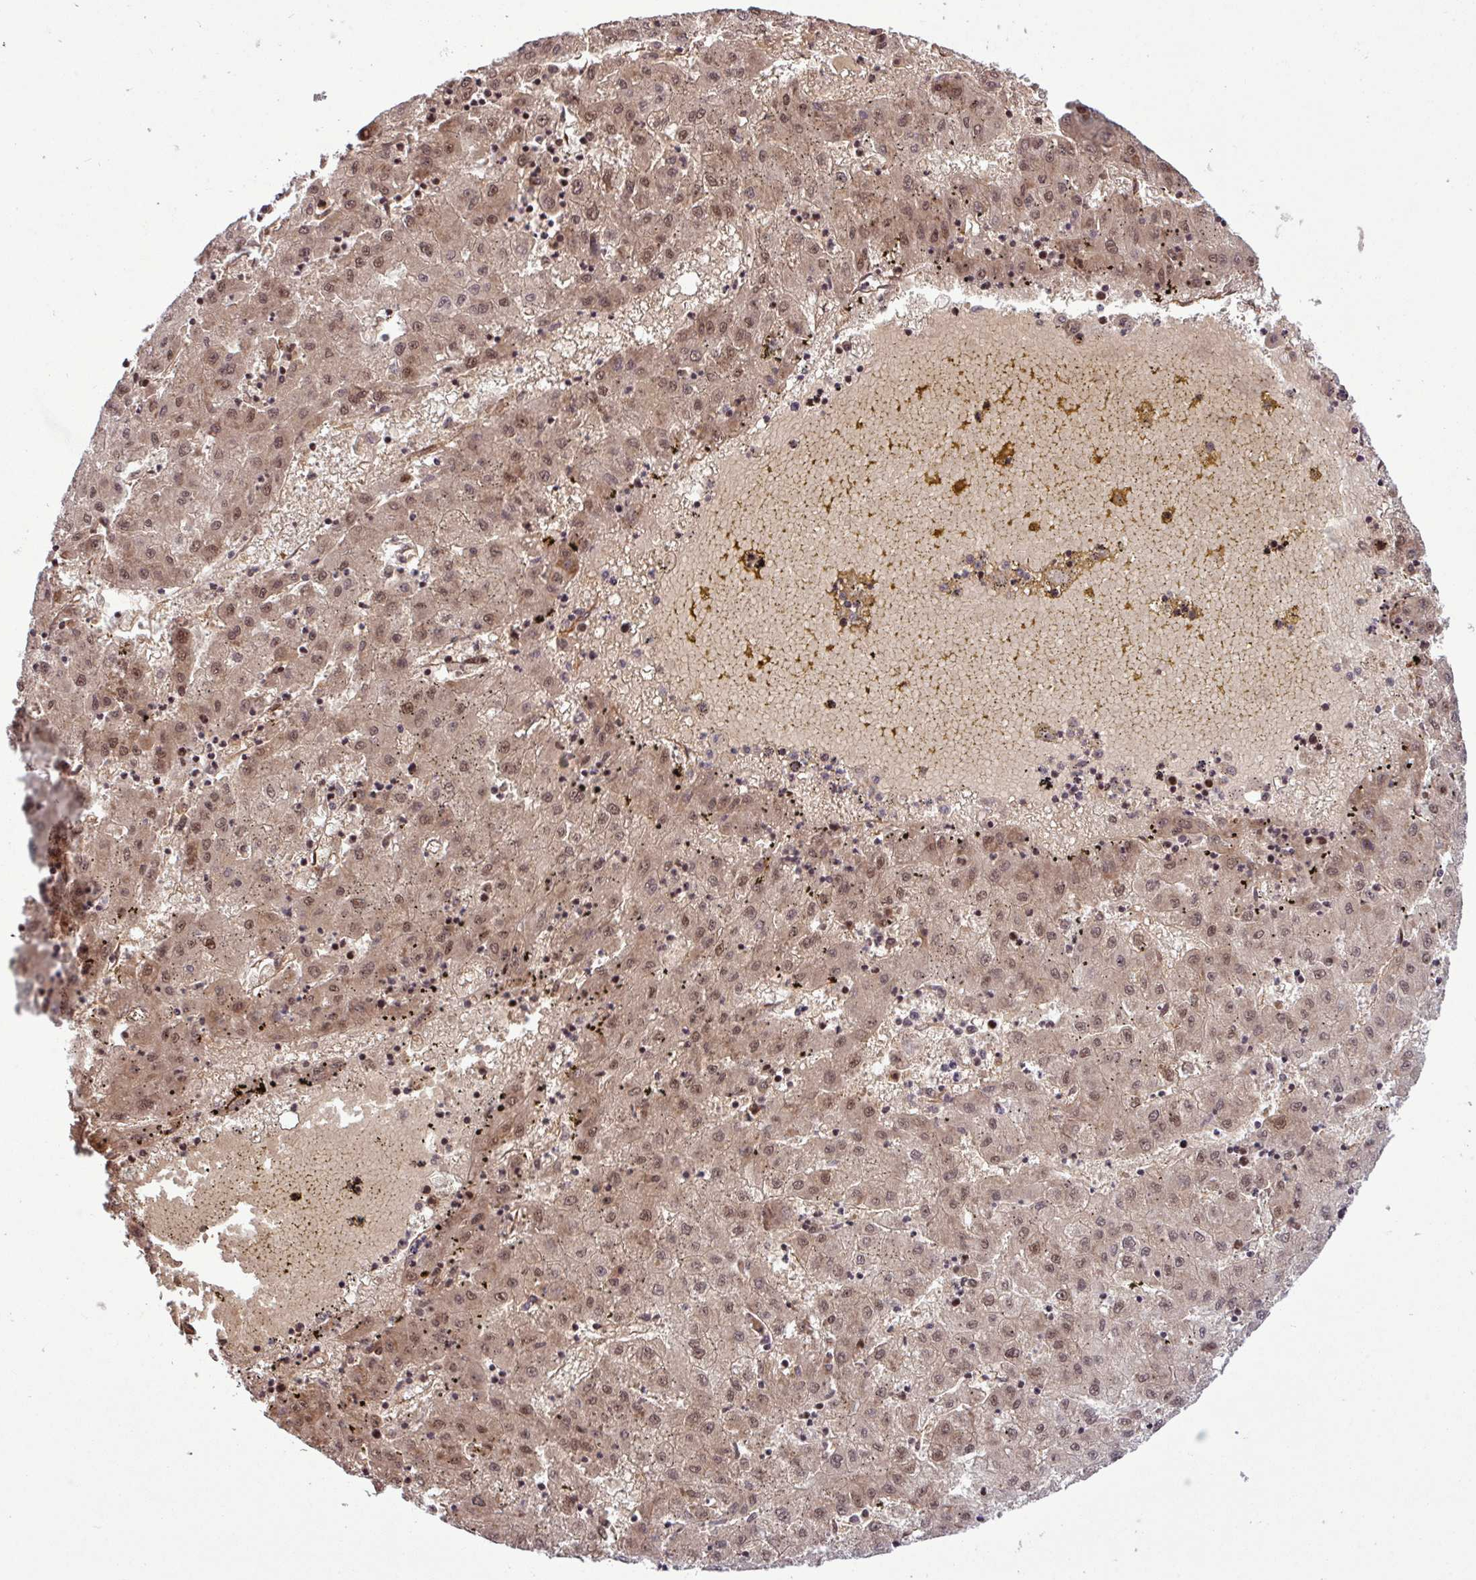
{"staining": {"intensity": "weak", "quantity": ">75%", "location": "cytoplasmic/membranous,nuclear"}, "tissue": "liver cancer", "cell_type": "Tumor cells", "image_type": "cancer", "snomed": [{"axis": "morphology", "description": "Carcinoma, Hepatocellular, NOS"}, {"axis": "topography", "description": "Liver"}], "caption": "Protein positivity by IHC shows weak cytoplasmic/membranous and nuclear staining in approximately >75% of tumor cells in liver cancer (hepatocellular carcinoma).", "gene": "C7orf50", "patient": {"sex": "male", "age": 72}}